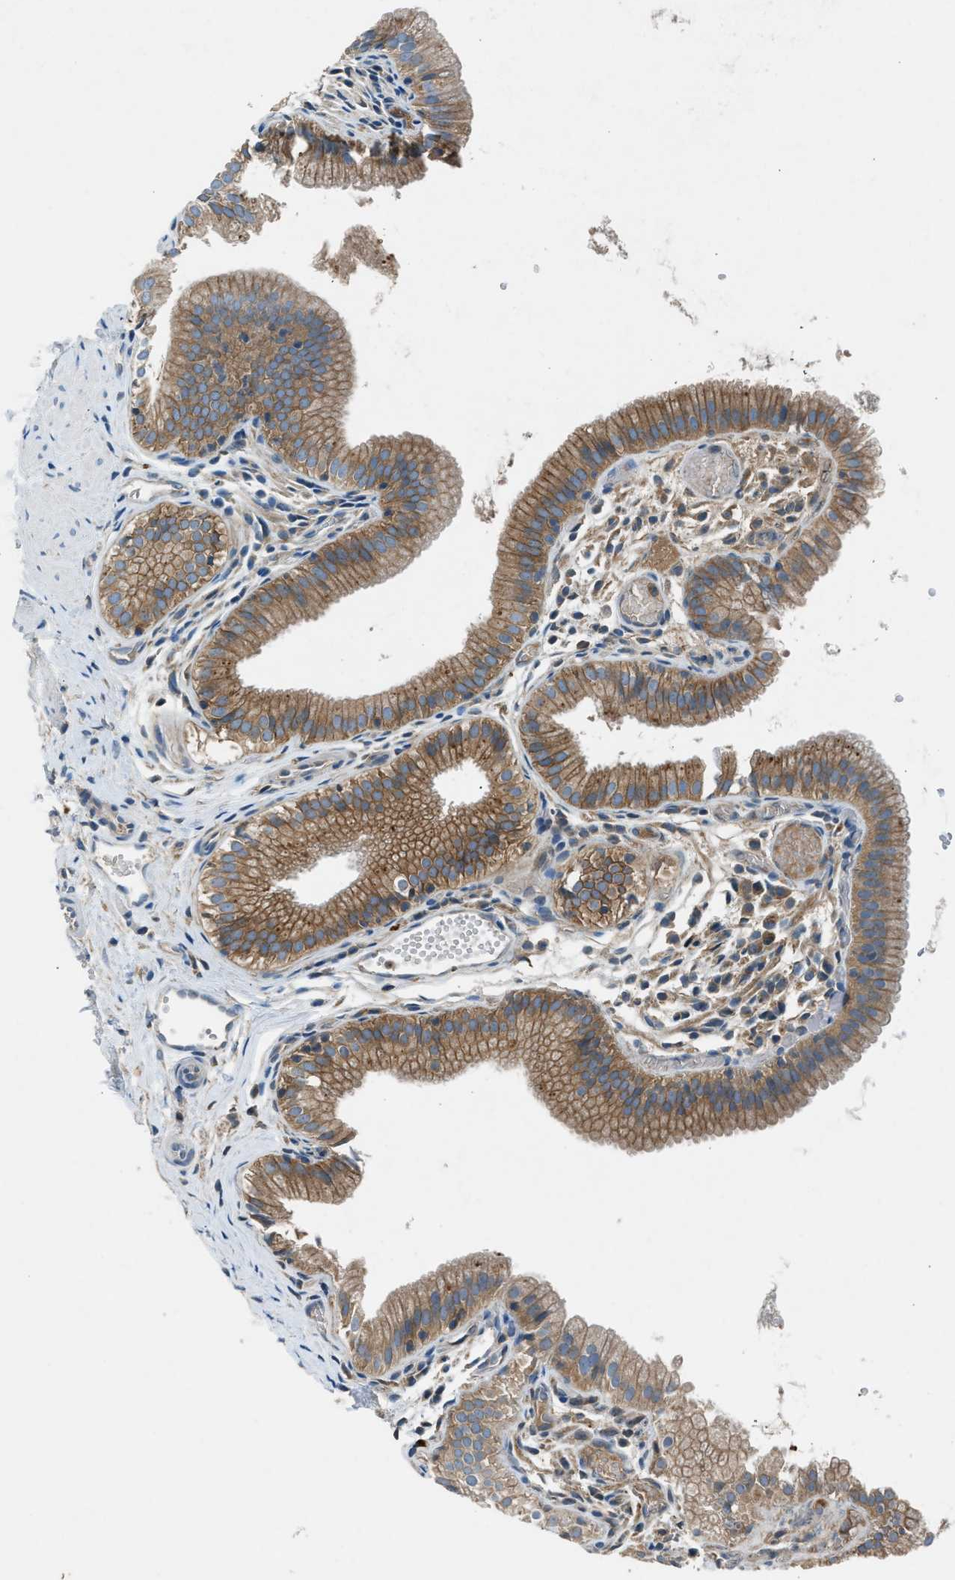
{"staining": {"intensity": "moderate", "quantity": ">75%", "location": "cytoplasmic/membranous"}, "tissue": "gallbladder", "cell_type": "Glandular cells", "image_type": "normal", "snomed": [{"axis": "morphology", "description": "Normal tissue, NOS"}, {"axis": "topography", "description": "Gallbladder"}], "caption": "Glandular cells exhibit medium levels of moderate cytoplasmic/membranous positivity in about >75% of cells in benign gallbladder. The protein is shown in brown color, while the nuclei are stained blue.", "gene": "BMP1", "patient": {"sex": "female", "age": 26}}